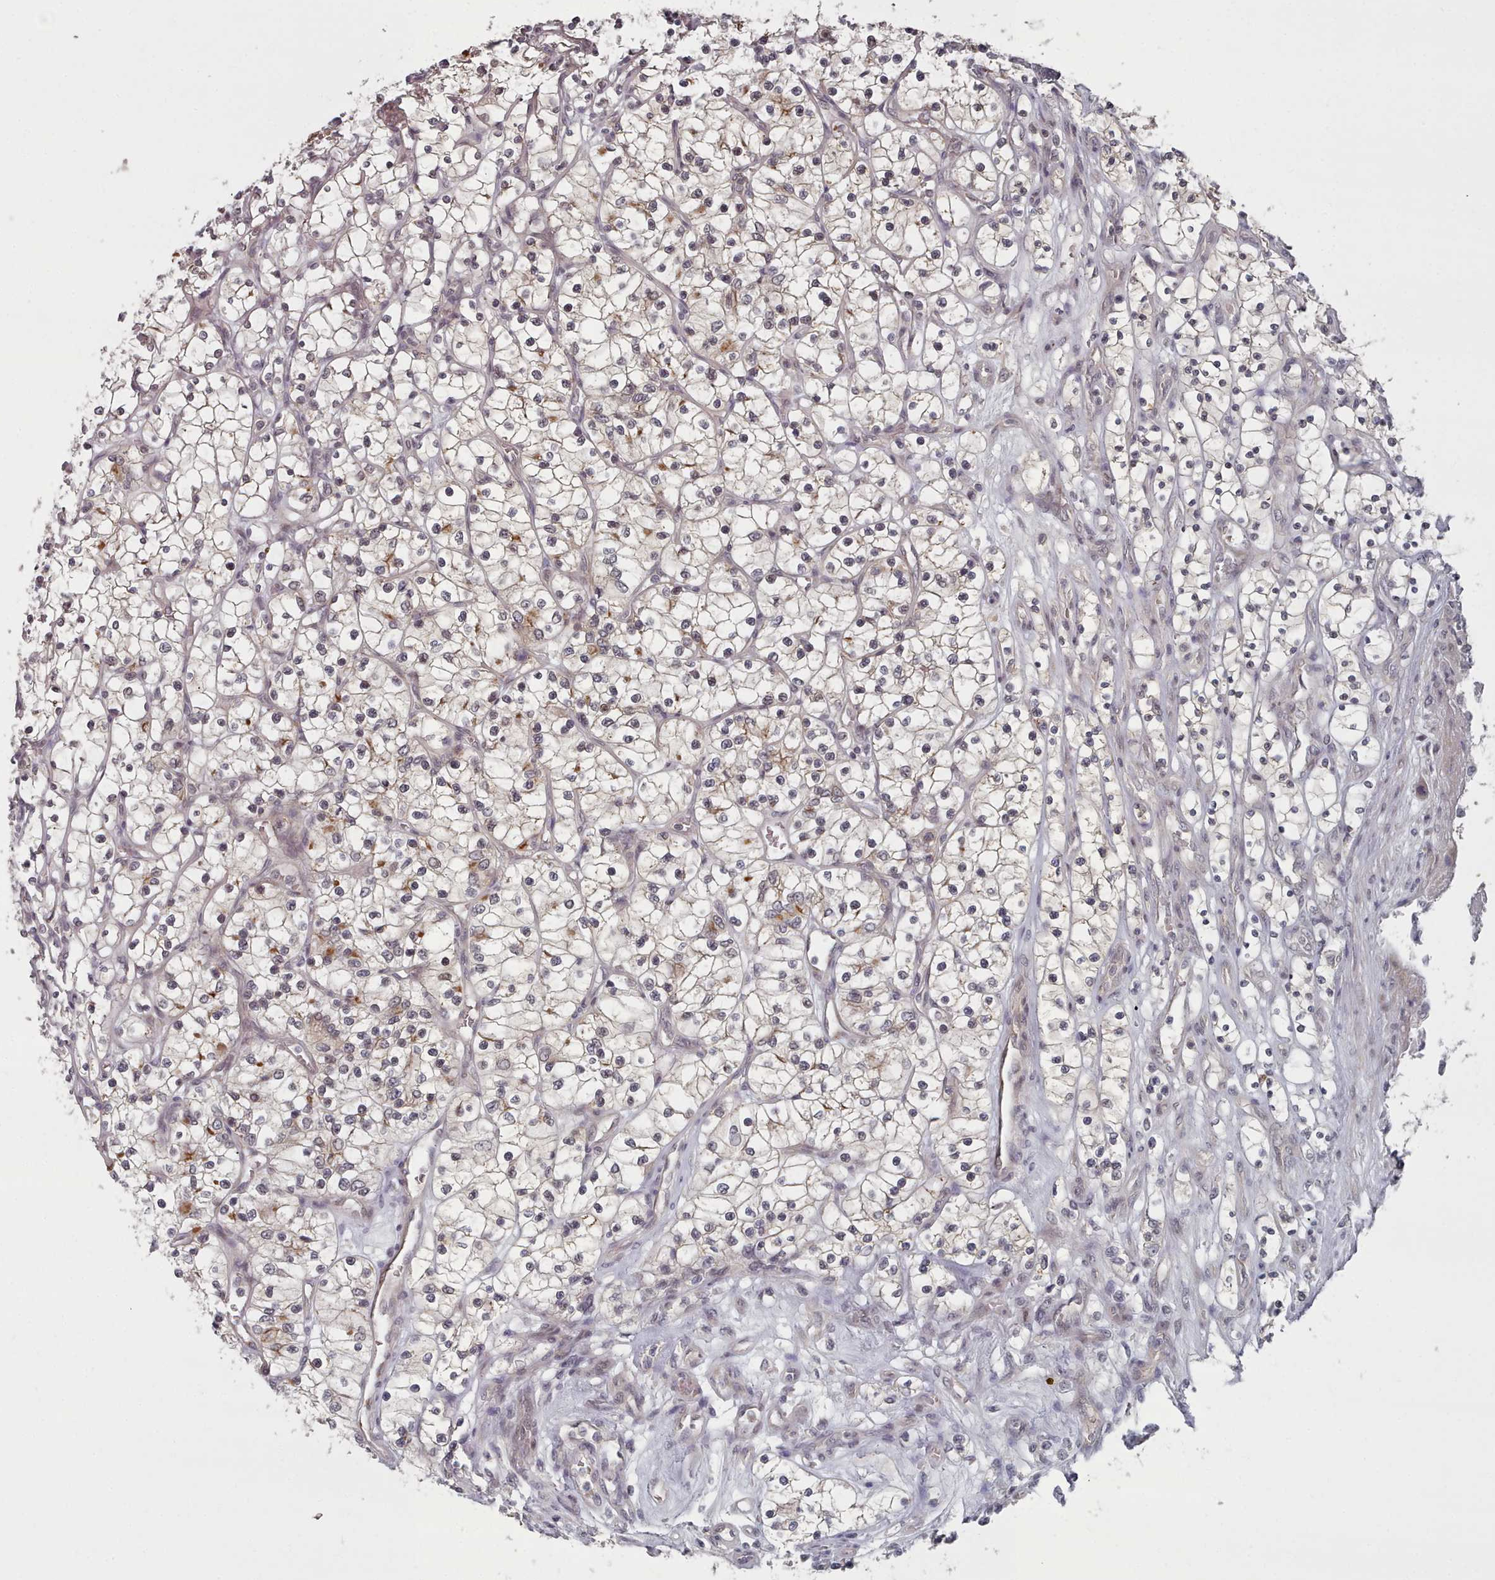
{"staining": {"intensity": "weak", "quantity": "25%-75%", "location": "cytoplasmic/membranous"}, "tissue": "renal cancer", "cell_type": "Tumor cells", "image_type": "cancer", "snomed": [{"axis": "morphology", "description": "Adenocarcinoma, NOS"}, {"axis": "topography", "description": "Kidney"}], "caption": "Immunohistochemistry staining of renal cancer, which exhibits low levels of weak cytoplasmic/membranous positivity in approximately 25%-75% of tumor cells indicating weak cytoplasmic/membranous protein staining. The staining was performed using DAB (3,3'-diaminobenzidine) (brown) for protein detection and nuclei were counterstained in hematoxylin (blue).", "gene": "HYAL3", "patient": {"sex": "female", "age": 69}}